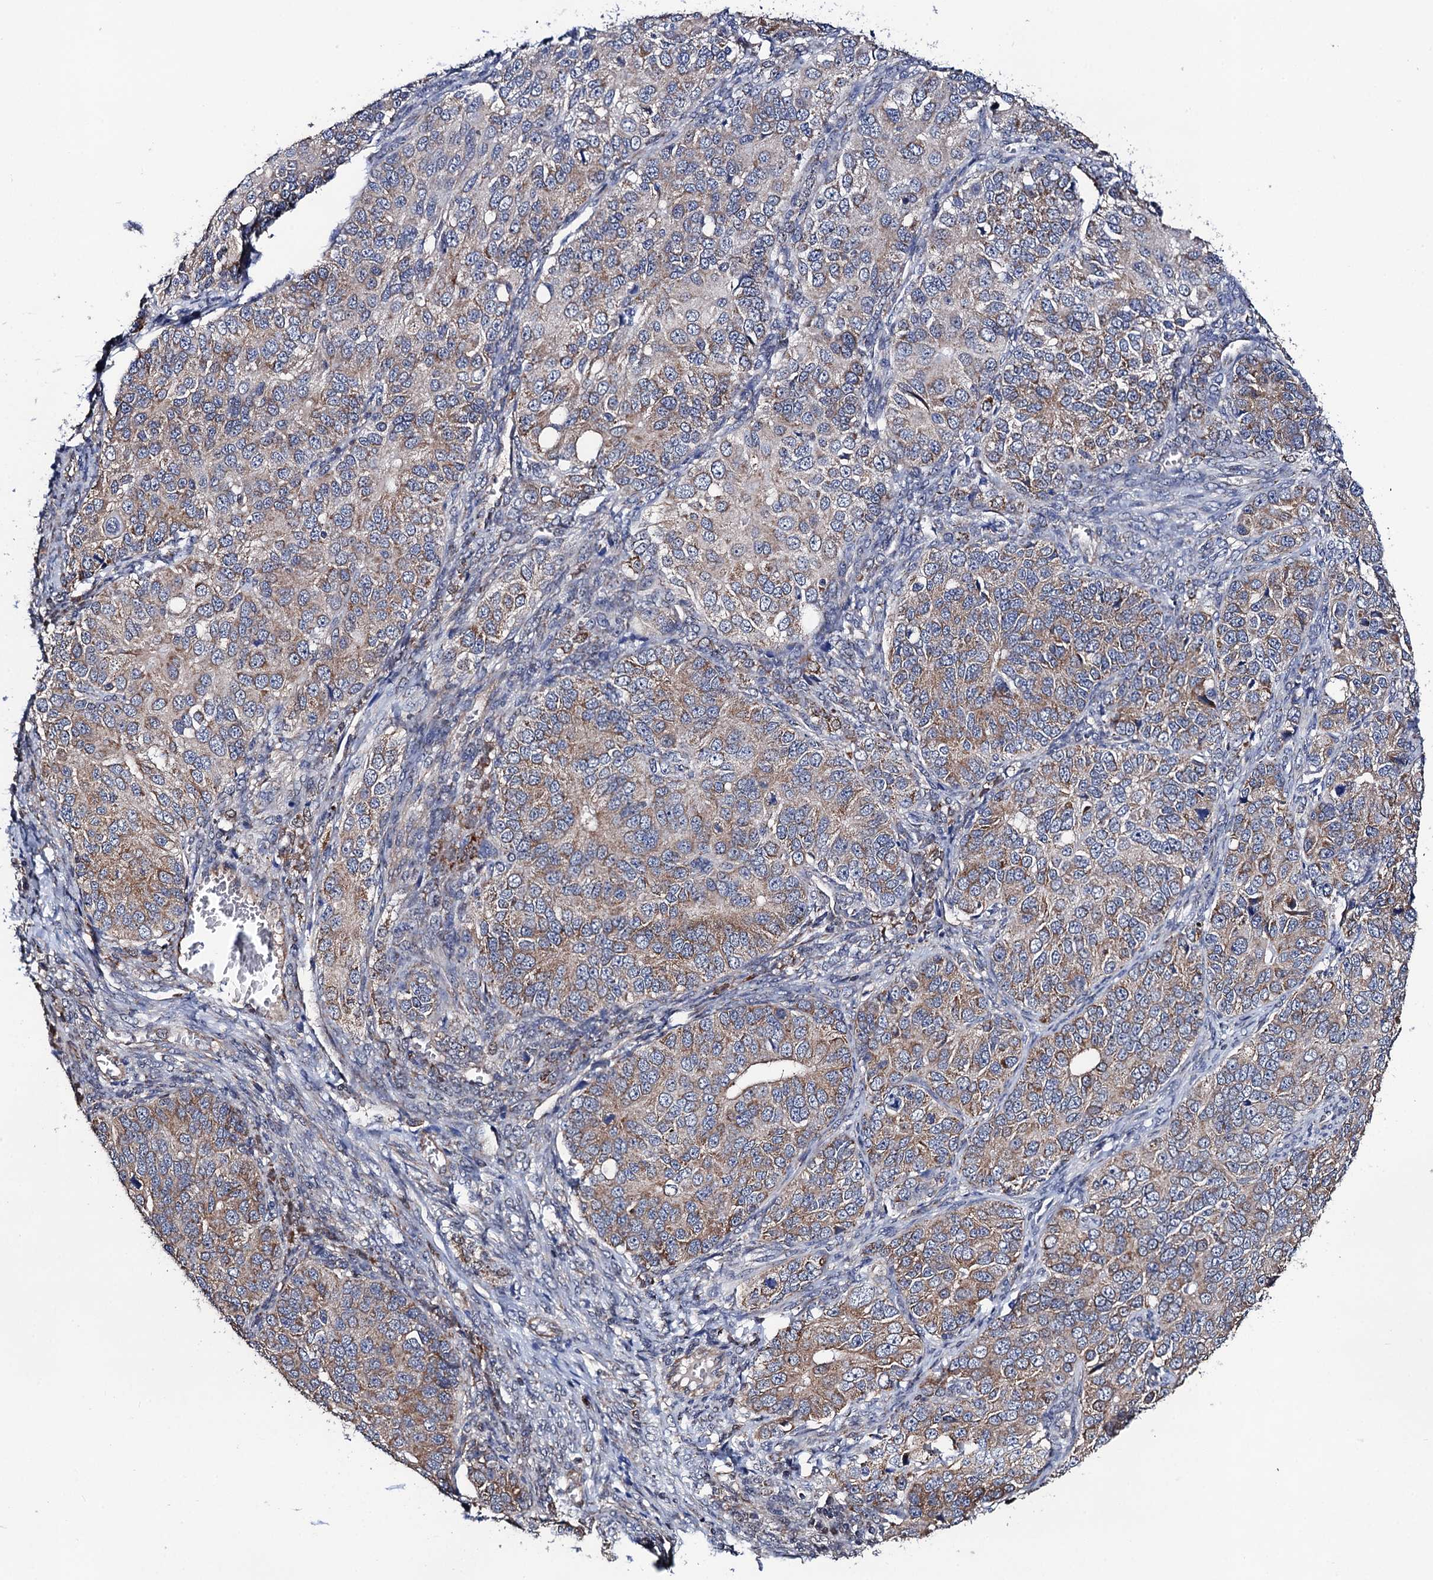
{"staining": {"intensity": "moderate", "quantity": "25%-75%", "location": "cytoplasmic/membranous"}, "tissue": "ovarian cancer", "cell_type": "Tumor cells", "image_type": "cancer", "snomed": [{"axis": "morphology", "description": "Carcinoma, endometroid"}, {"axis": "topography", "description": "Ovary"}], "caption": "Immunohistochemistry (IHC) staining of ovarian cancer, which shows medium levels of moderate cytoplasmic/membranous expression in approximately 25%-75% of tumor cells indicating moderate cytoplasmic/membranous protein positivity. The staining was performed using DAB (brown) for protein detection and nuclei were counterstained in hematoxylin (blue).", "gene": "PTCD3", "patient": {"sex": "female", "age": 51}}